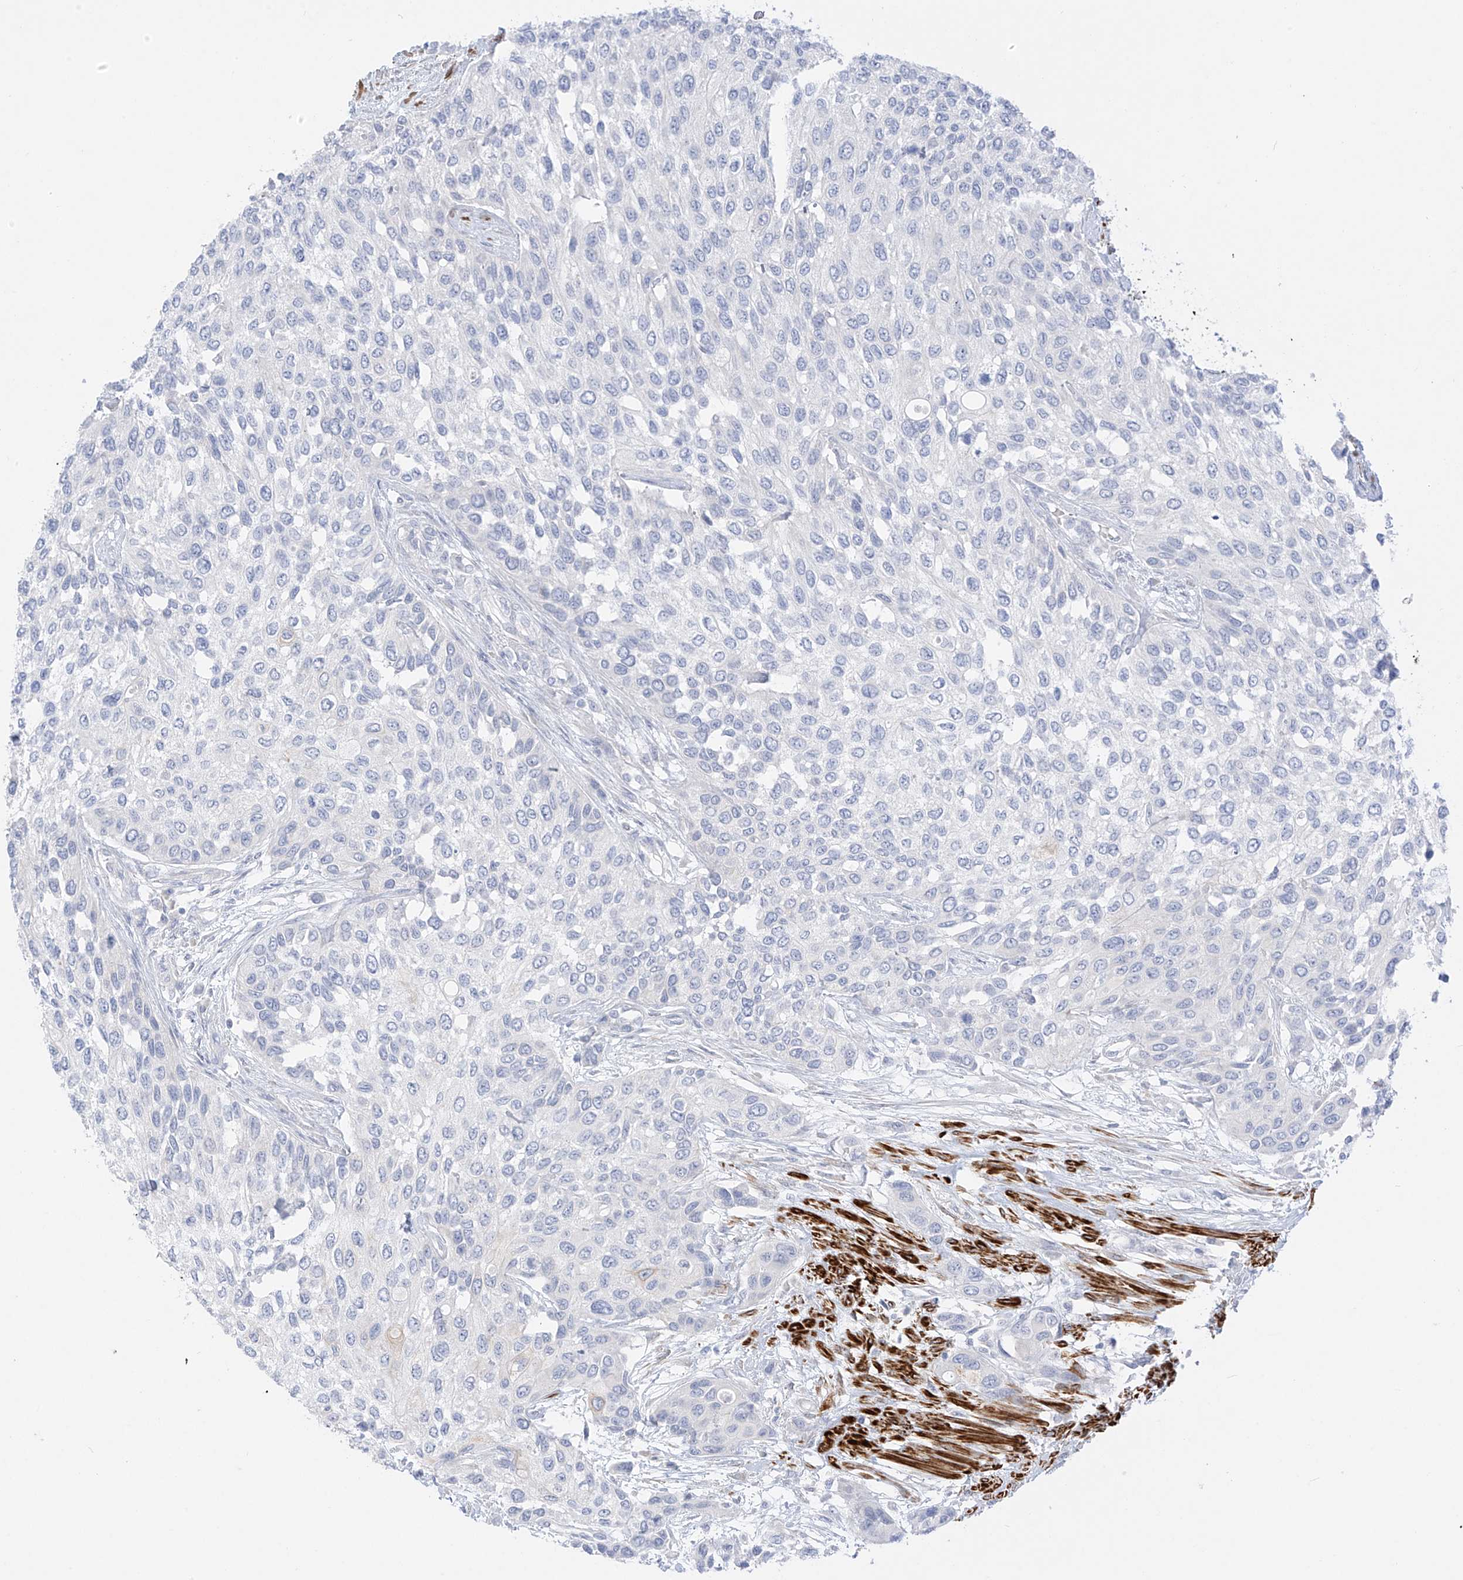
{"staining": {"intensity": "negative", "quantity": "none", "location": "none"}, "tissue": "urothelial cancer", "cell_type": "Tumor cells", "image_type": "cancer", "snomed": [{"axis": "morphology", "description": "Normal tissue, NOS"}, {"axis": "morphology", "description": "Urothelial carcinoma, High grade"}, {"axis": "topography", "description": "Vascular tissue"}, {"axis": "topography", "description": "Urinary bladder"}], "caption": "Histopathology image shows no significant protein expression in tumor cells of high-grade urothelial carcinoma. (DAB (3,3'-diaminobenzidine) immunohistochemistry, high magnification).", "gene": "ST3GAL5", "patient": {"sex": "female", "age": 56}}